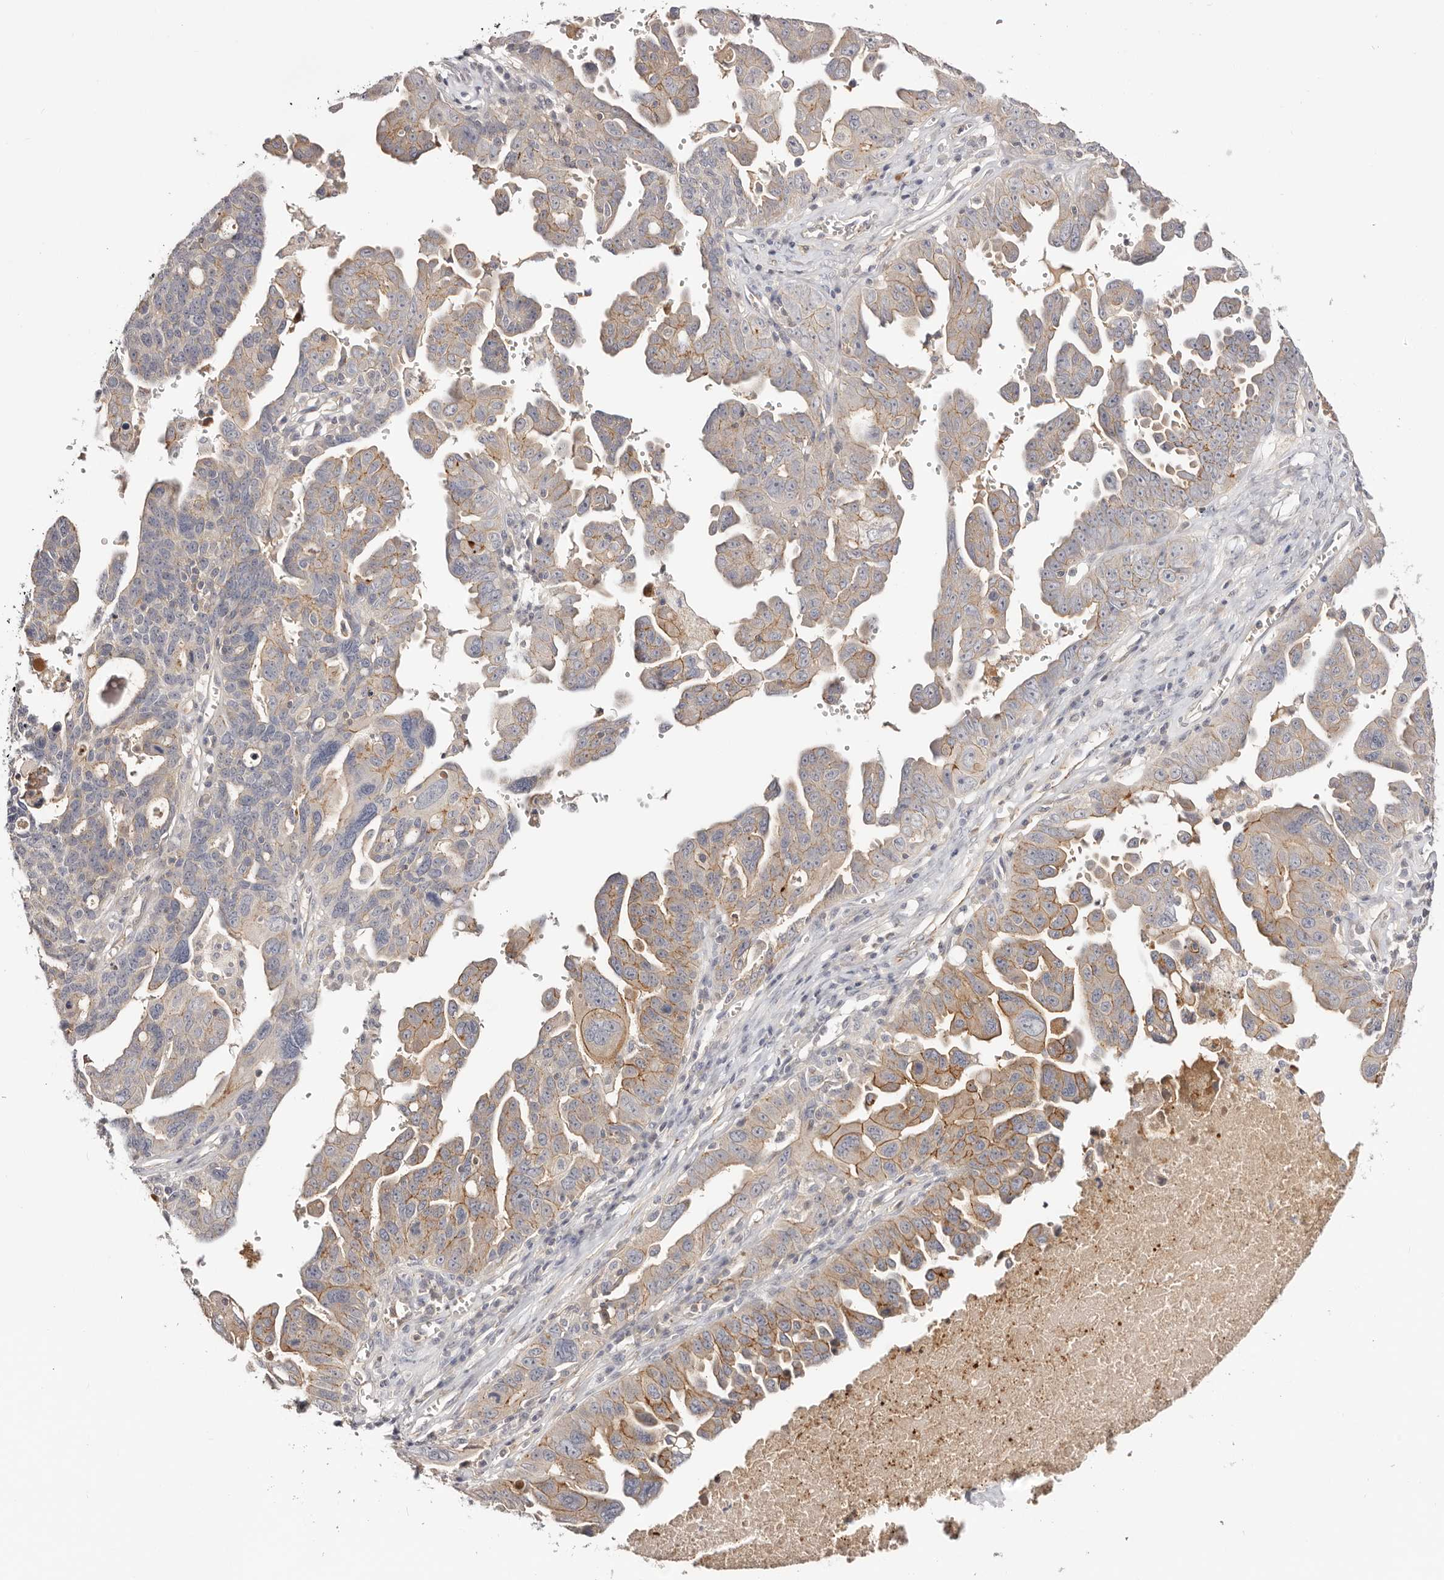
{"staining": {"intensity": "moderate", "quantity": ">75%", "location": "cytoplasmic/membranous"}, "tissue": "ovarian cancer", "cell_type": "Tumor cells", "image_type": "cancer", "snomed": [{"axis": "morphology", "description": "Carcinoma, endometroid"}, {"axis": "topography", "description": "Ovary"}], "caption": "Immunohistochemical staining of human endometroid carcinoma (ovarian) demonstrates moderate cytoplasmic/membranous protein staining in about >75% of tumor cells. Nuclei are stained in blue.", "gene": "SLC35B2", "patient": {"sex": "female", "age": 62}}